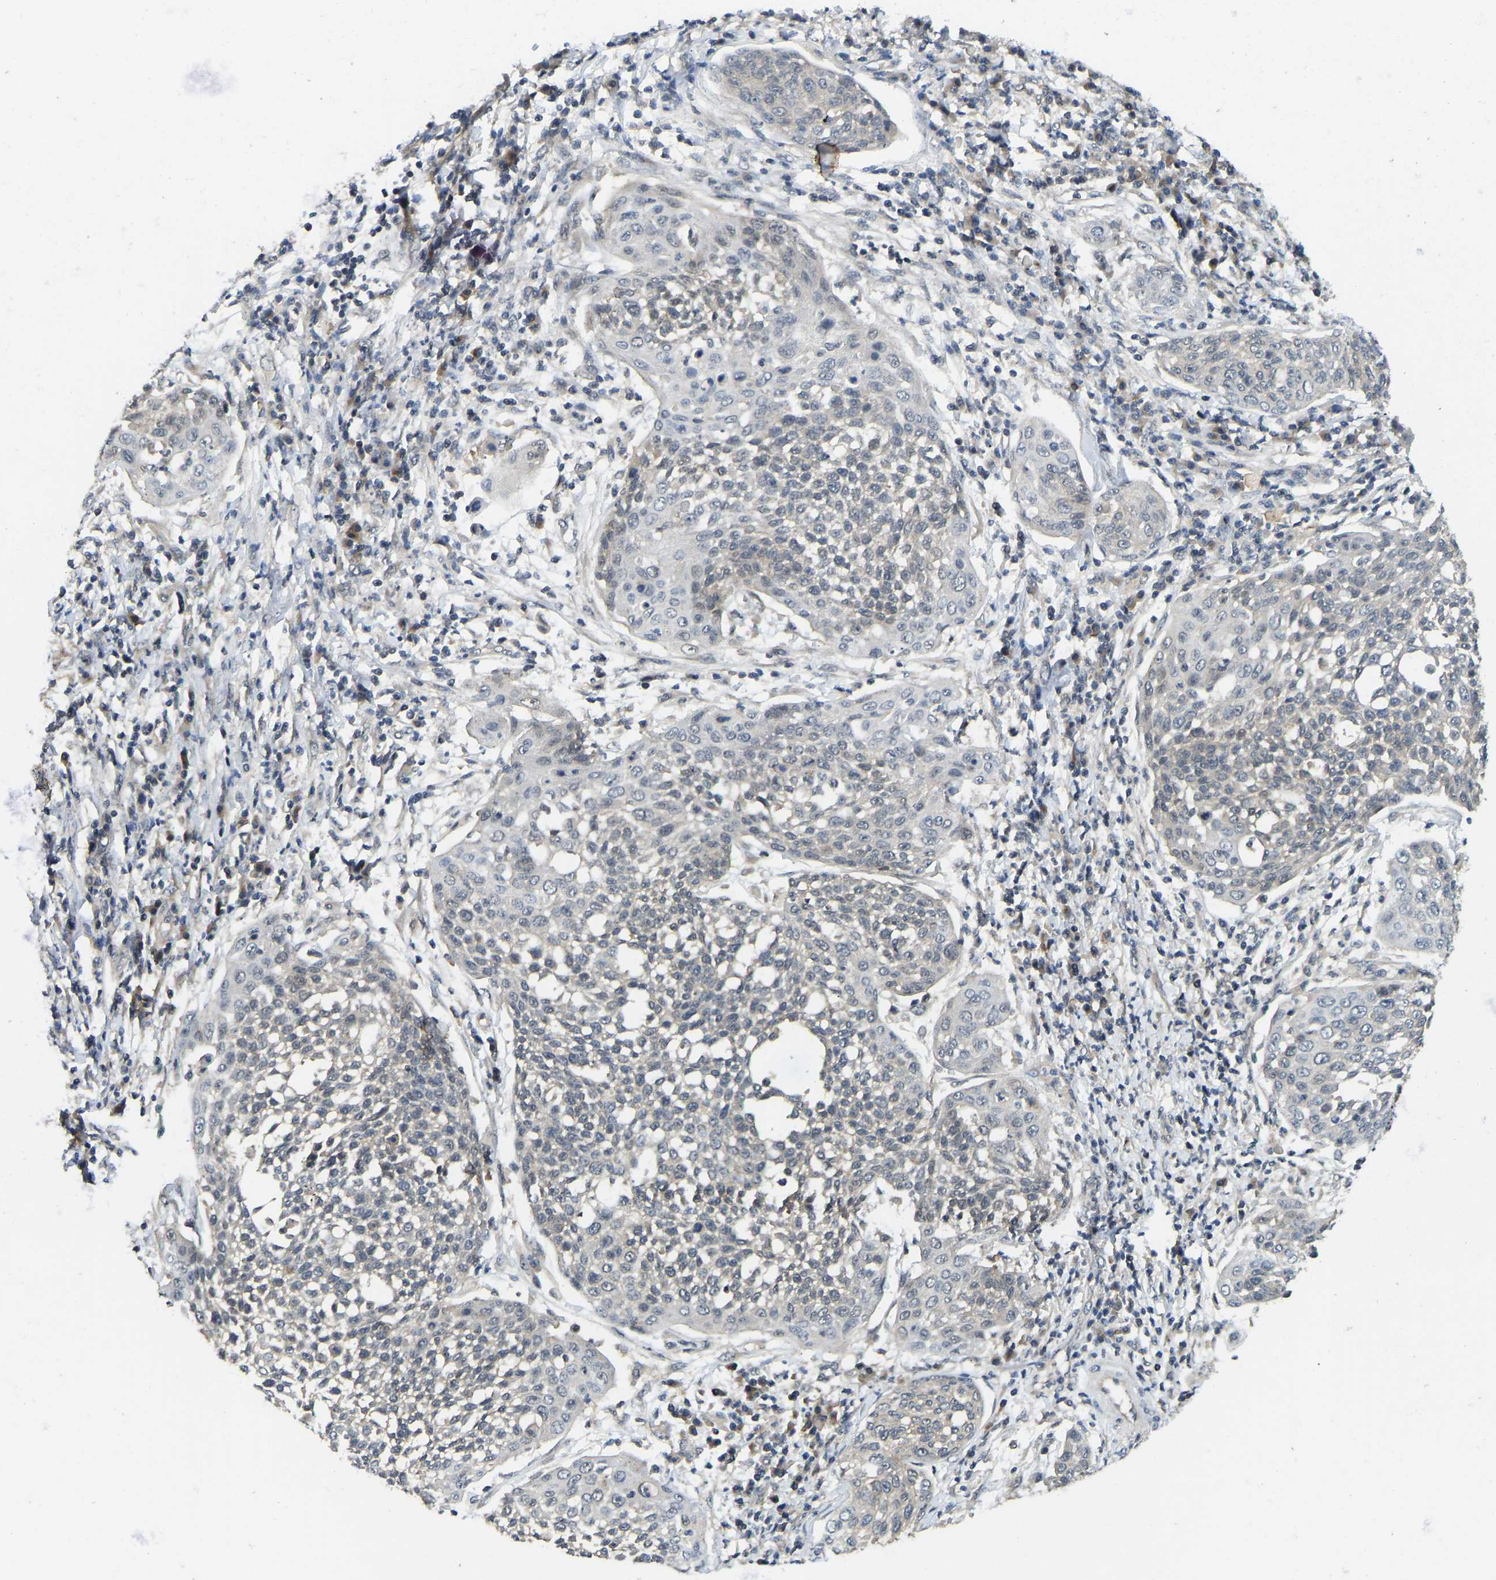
{"staining": {"intensity": "negative", "quantity": "none", "location": "none"}, "tissue": "cervical cancer", "cell_type": "Tumor cells", "image_type": "cancer", "snomed": [{"axis": "morphology", "description": "Squamous cell carcinoma, NOS"}, {"axis": "topography", "description": "Cervix"}], "caption": "DAB immunohistochemical staining of cervical cancer (squamous cell carcinoma) exhibits no significant expression in tumor cells.", "gene": "NDRG3", "patient": {"sex": "female", "age": 34}}